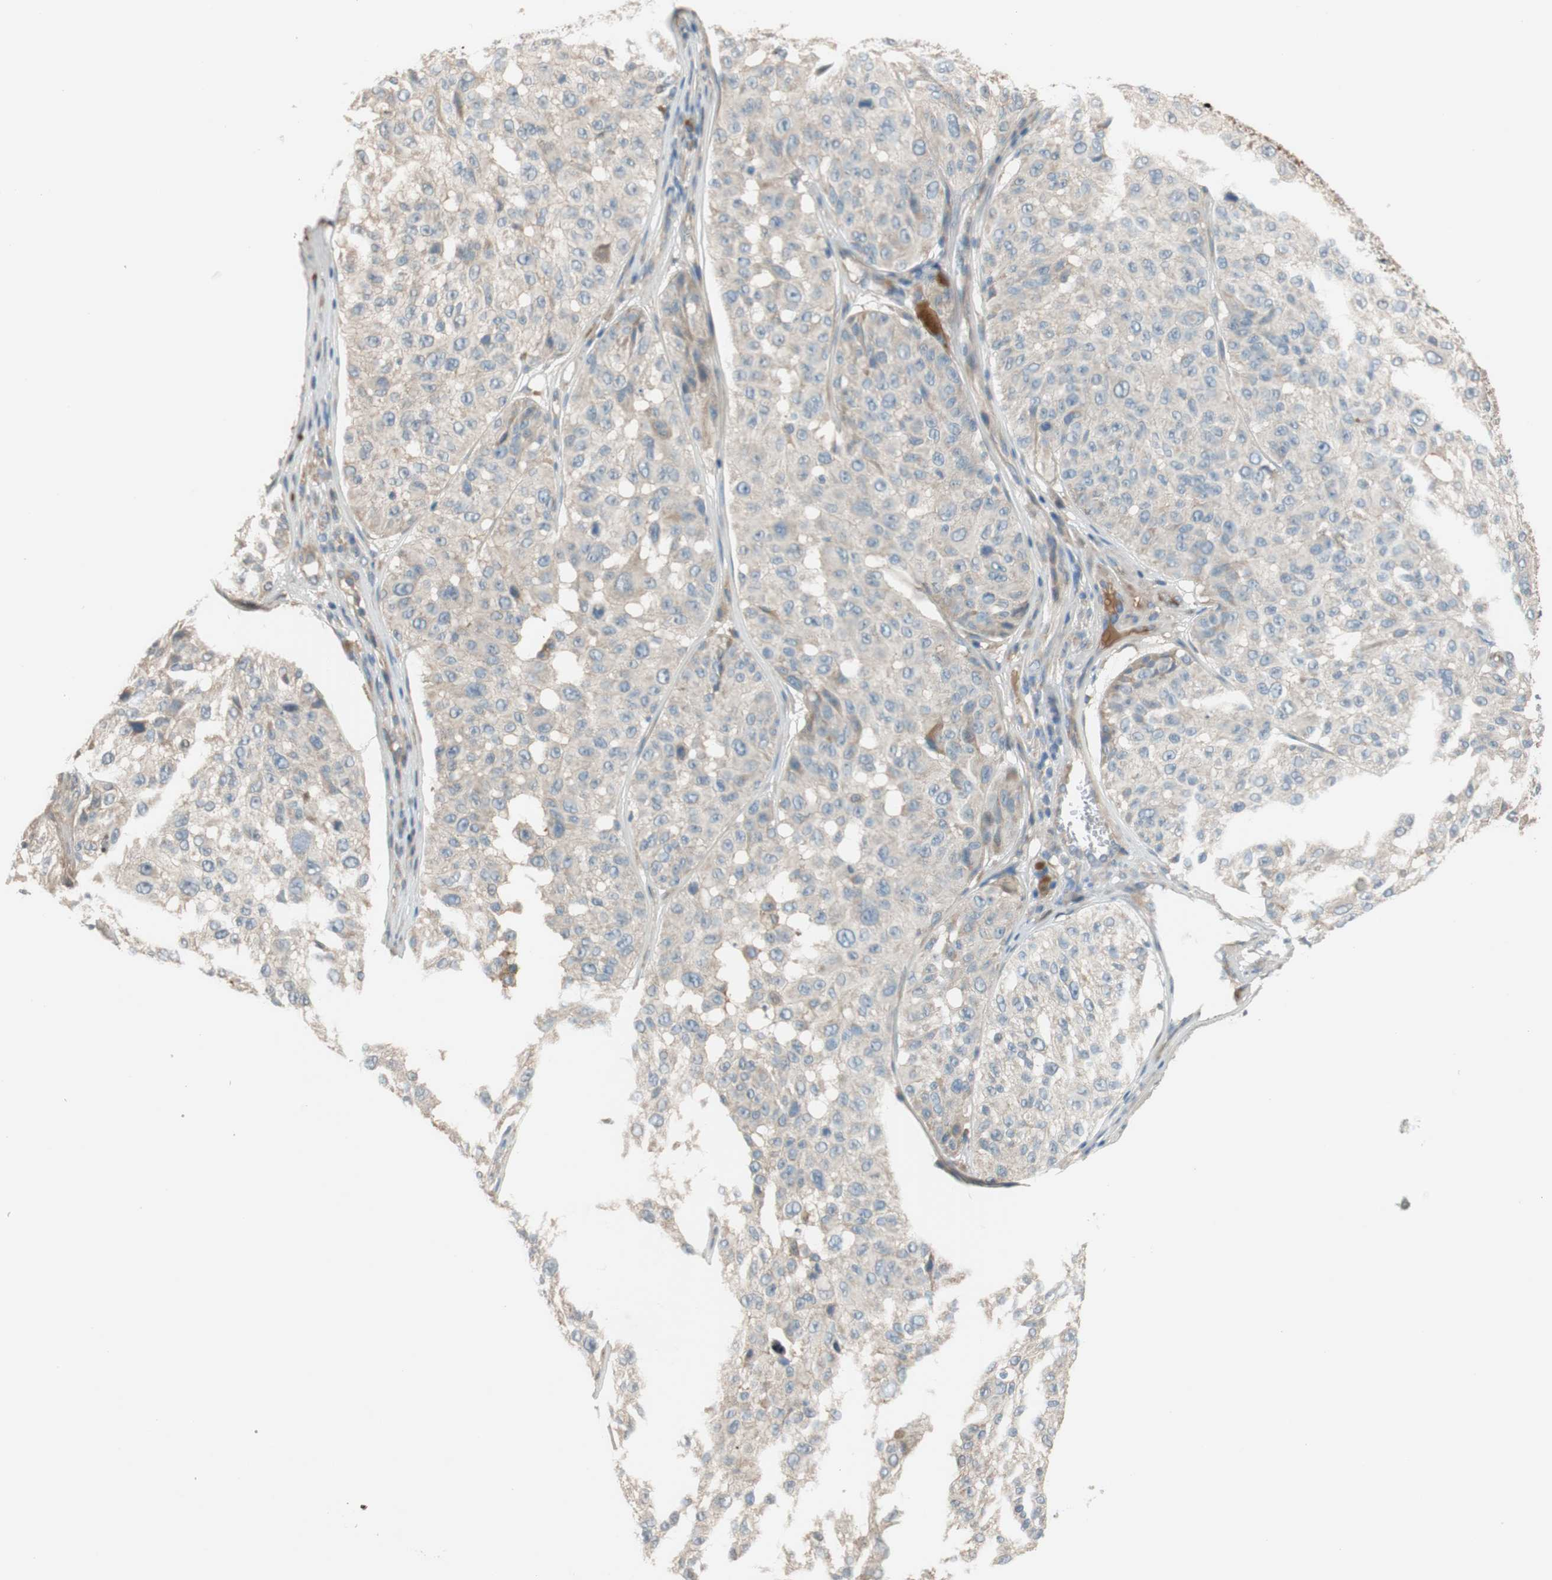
{"staining": {"intensity": "negative", "quantity": "none", "location": "none"}, "tissue": "melanoma", "cell_type": "Tumor cells", "image_type": "cancer", "snomed": [{"axis": "morphology", "description": "Malignant melanoma, NOS"}, {"axis": "topography", "description": "Skin"}], "caption": "A high-resolution image shows immunohistochemistry staining of melanoma, which displays no significant positivity in tumor cells.", "gene": "C4A", "patient": {"sex": "female", "age": 46}}